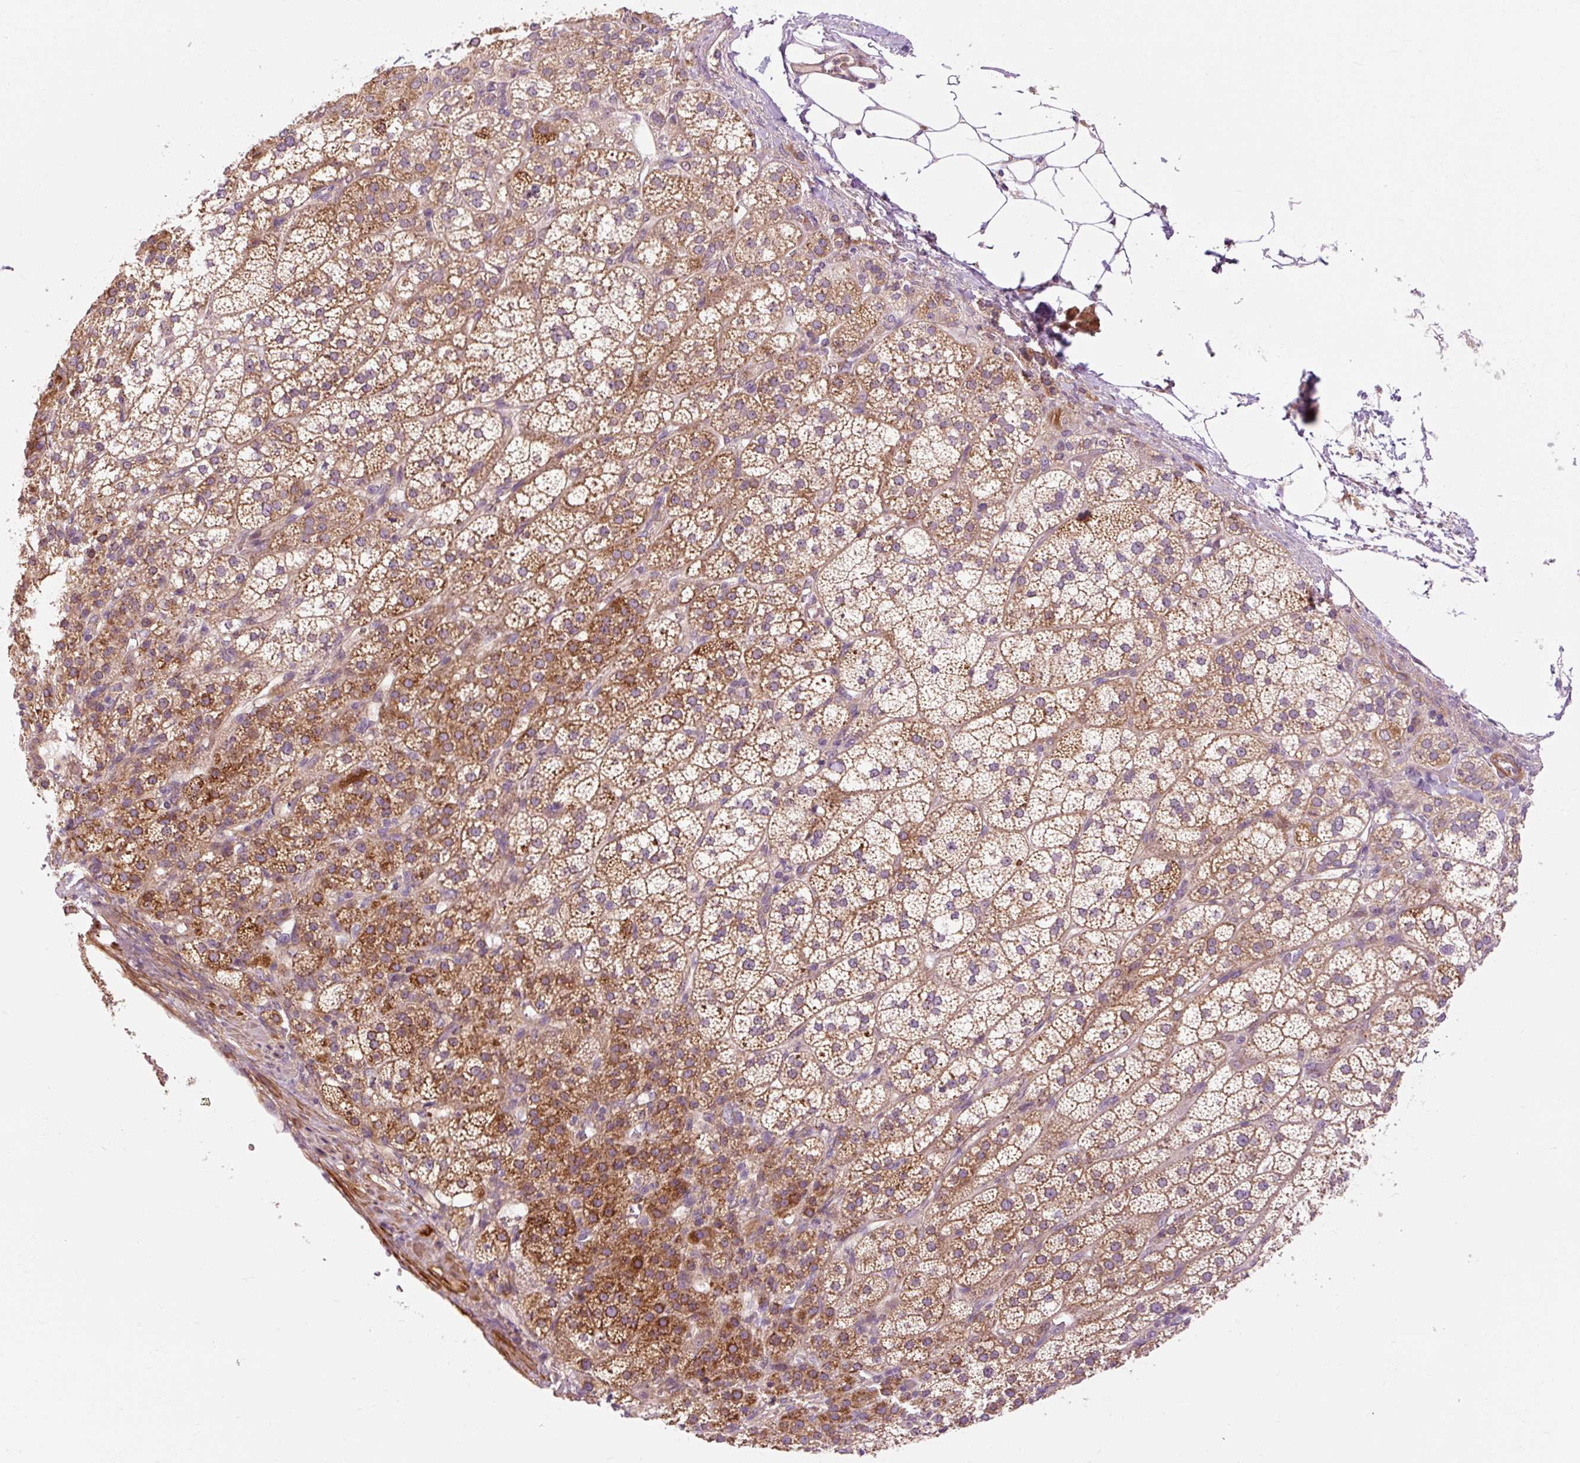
{"staining": {"intensity": "moderate", "quantity": ">75%", "location": "cytoplasmic/membranous"}, "tissue": "adrenal gland", "cell_type": "Glandular cells", "image_type": "normal", "snomed": [{"axis": "morphology", "description": "Normal tissue, NOS"}, {"axis": "topography", "description": "Adrenal gland"}], "caption": "Moderate cytoplasmic/membranous staining for a protein is appreciated in approximately >75% of glandular cells of unremarkable adrenal gland using immunohistochemistry (IHC).", "gene": "RIPOR3", "patient": {"sex": "female", "age": 60}}